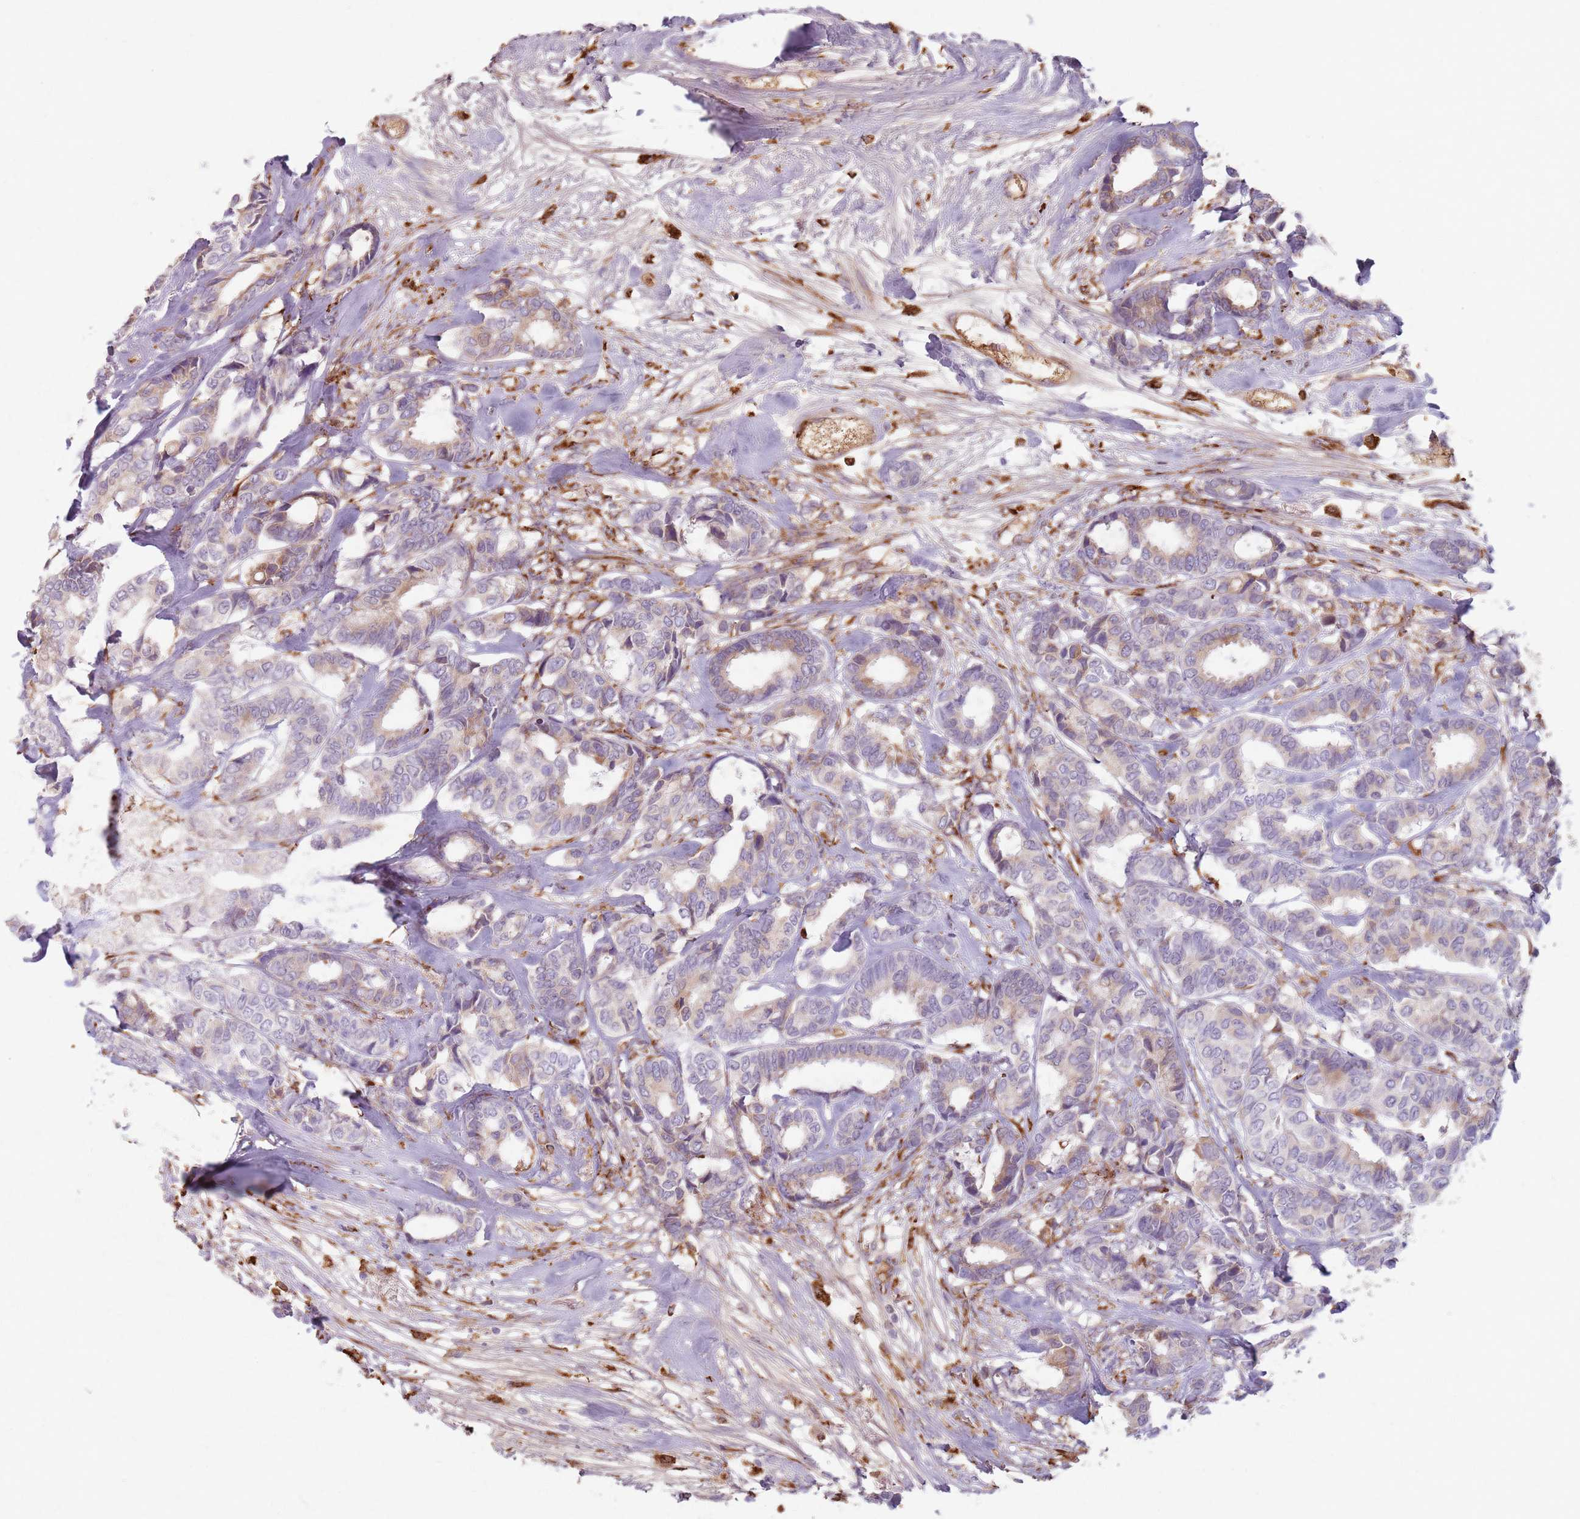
{"staining": {"intensity": "moderate", "quantity": "<25%", "location": "cytoplasmic/membranous"}, "tissue": "breast cancer", "cell_type": "Tumor cells", "image_type": "cancer", "snomed": [{"axis": "morphology", "description": "Duct carcinoma"}, {"axis": "topography", "description": "Breast"}], "caption": "Protein expression analysis of human breast cancer (intraductal carcinoma) reveals moderate cytoplasmic/membranous positivity in approximately <25% of tumor cells. (IHC, brightfield microscopy, high magnification).", "gene": "COLGALT1", "patient": {"sex": "female", "age": 87}}